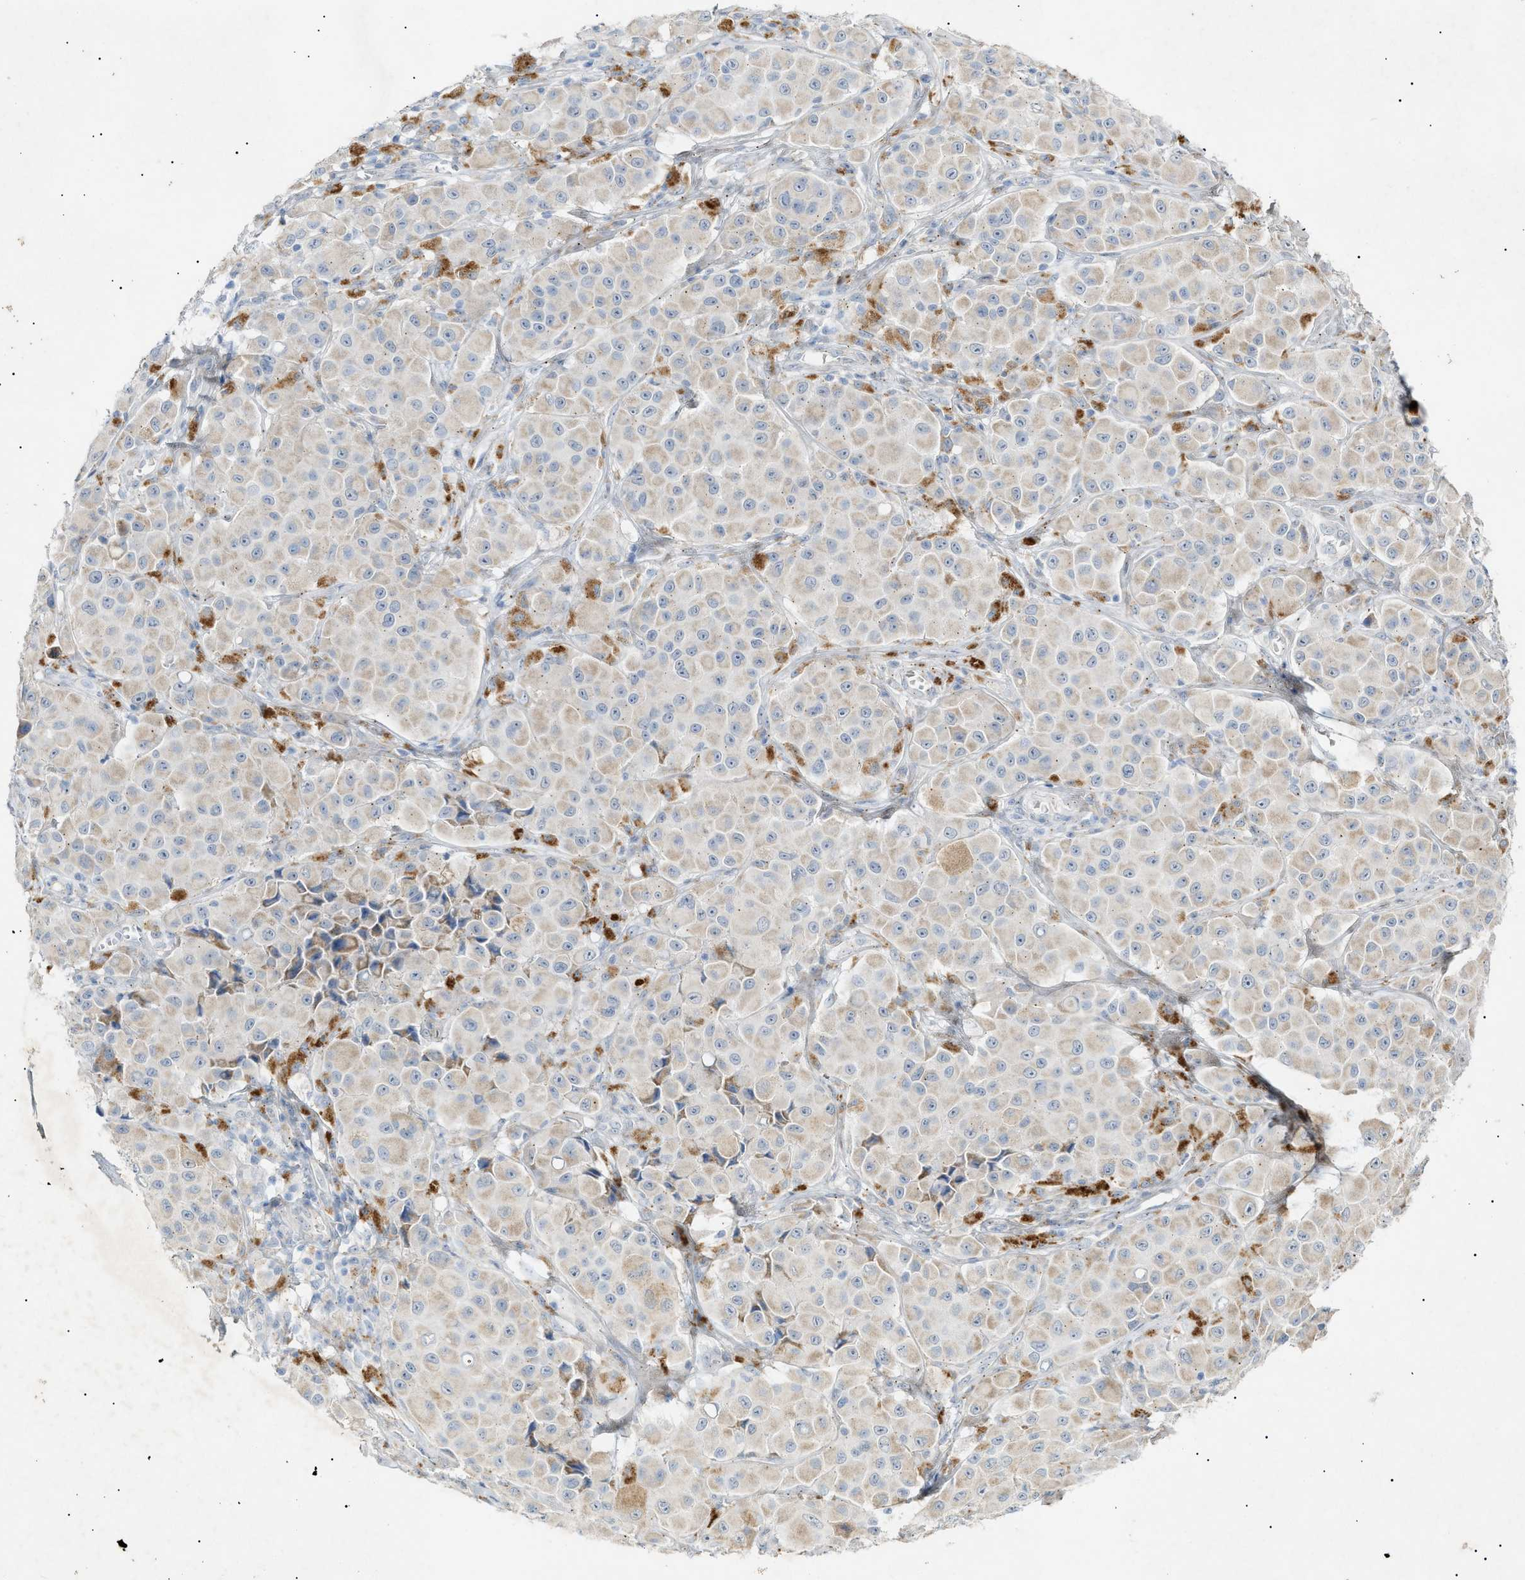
{"staining": {"intensity": "negative", "quantity": "none", "location": "none"}, "tissue": "melanoma", "cell_type": "Tumor cells", "image_type": "cancer", "snomed": [{"axis": "morphology", "description": "Malignant melanoma, NOS"}, {"axis": "topography", "description": "Skin"}], "caption": "Micrograph shows no significant protein expression in tumor cells of malignant melanoma.", "gene": "SLC25A31", "patient": {"sex": "male", "age": 84}}